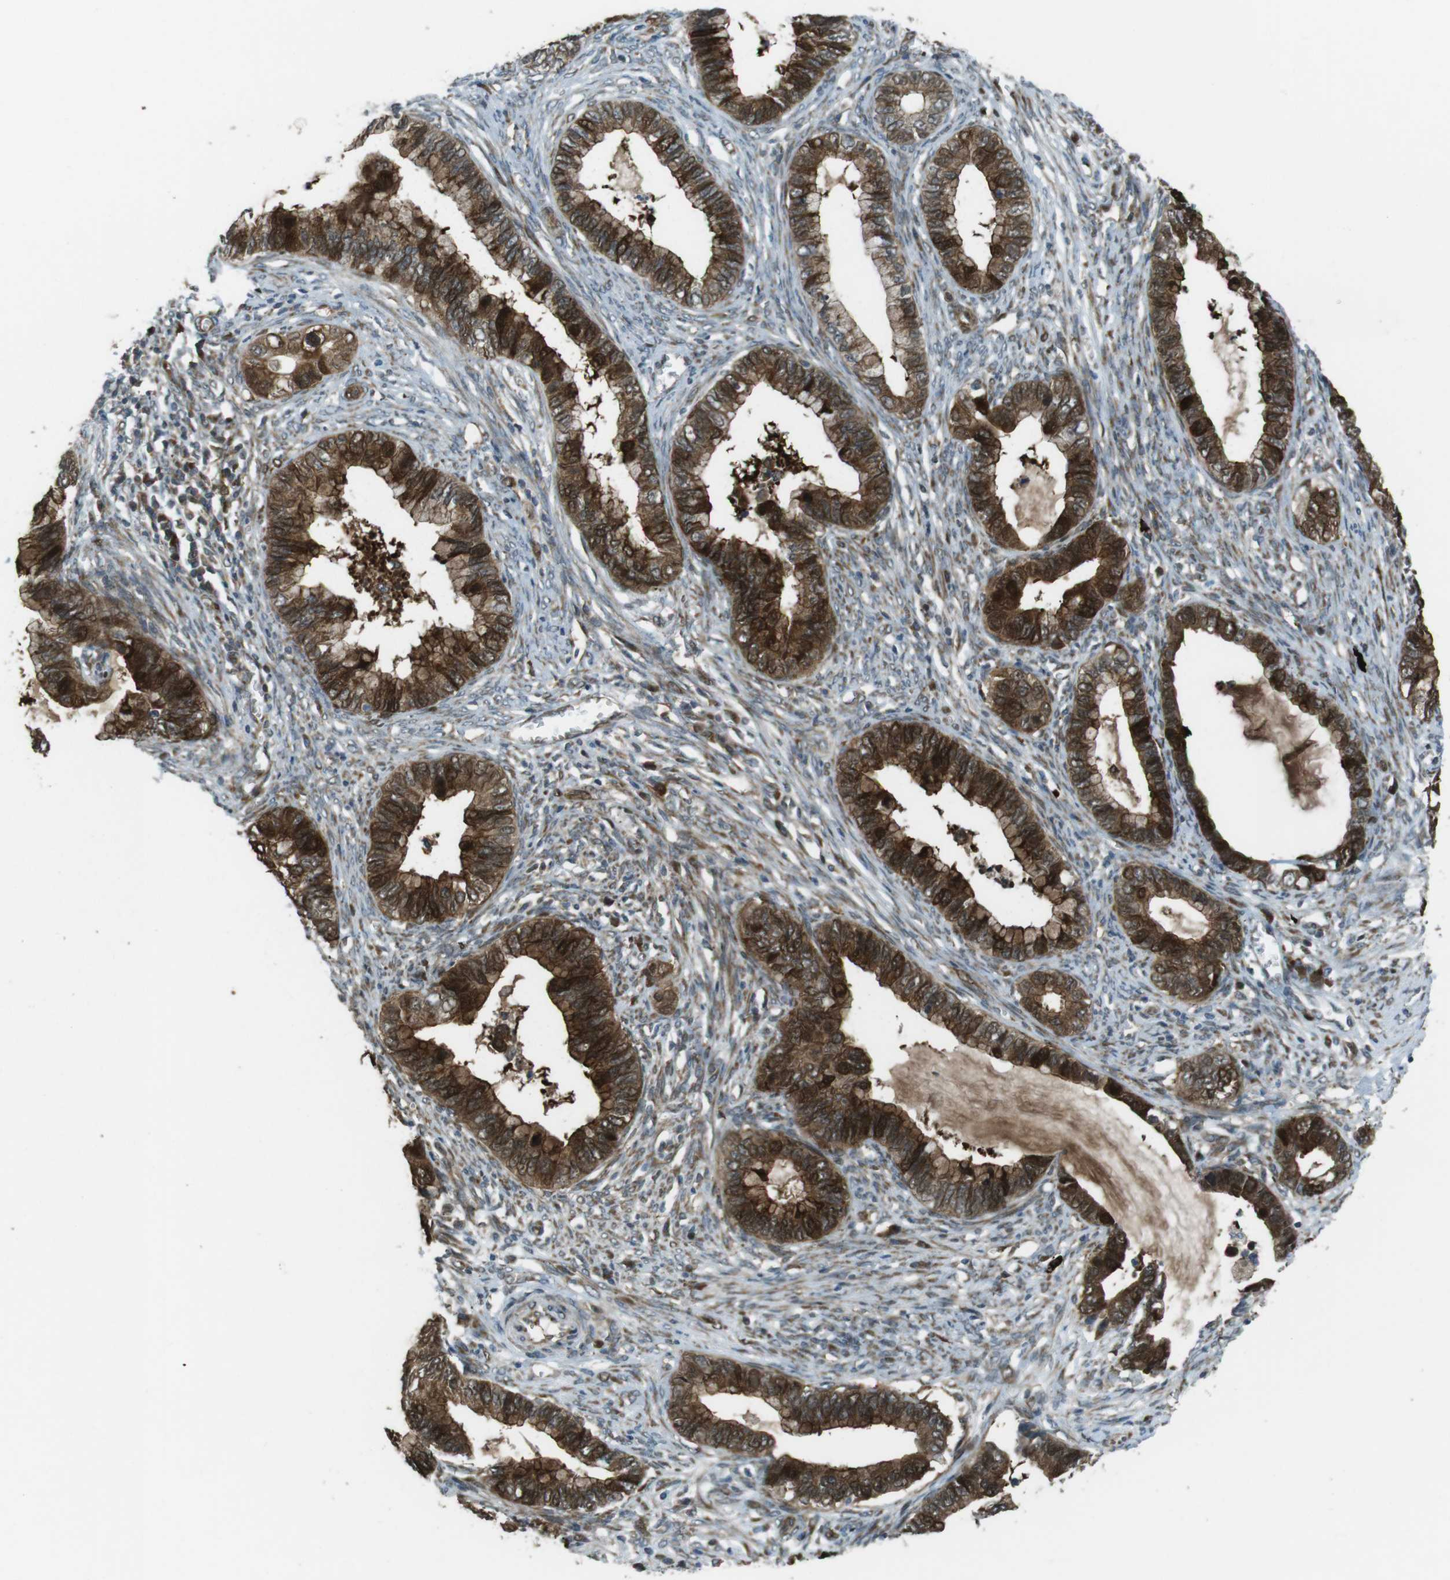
{"staining": {"intensity": "strong", "quantity": ">75%", "location": "cytoplasmic/membranous"}, "tissue": "cervical cancer", "cell_type": "Tumor cells", "image_type": "cancer", "snomed": [{"axis": "morphology", "description": "Adenocarcinoma, NOS"}, {"axis": "topography", "description": "Cervix"}], "caption": "Cervical cancer (adenocarcinoma) tissue reveals strong cytoplasmic/membranous staining in approximately >75% of tumor cells", "gene": "ZNF330", "patient": {"sex": "female", "age": 44}}